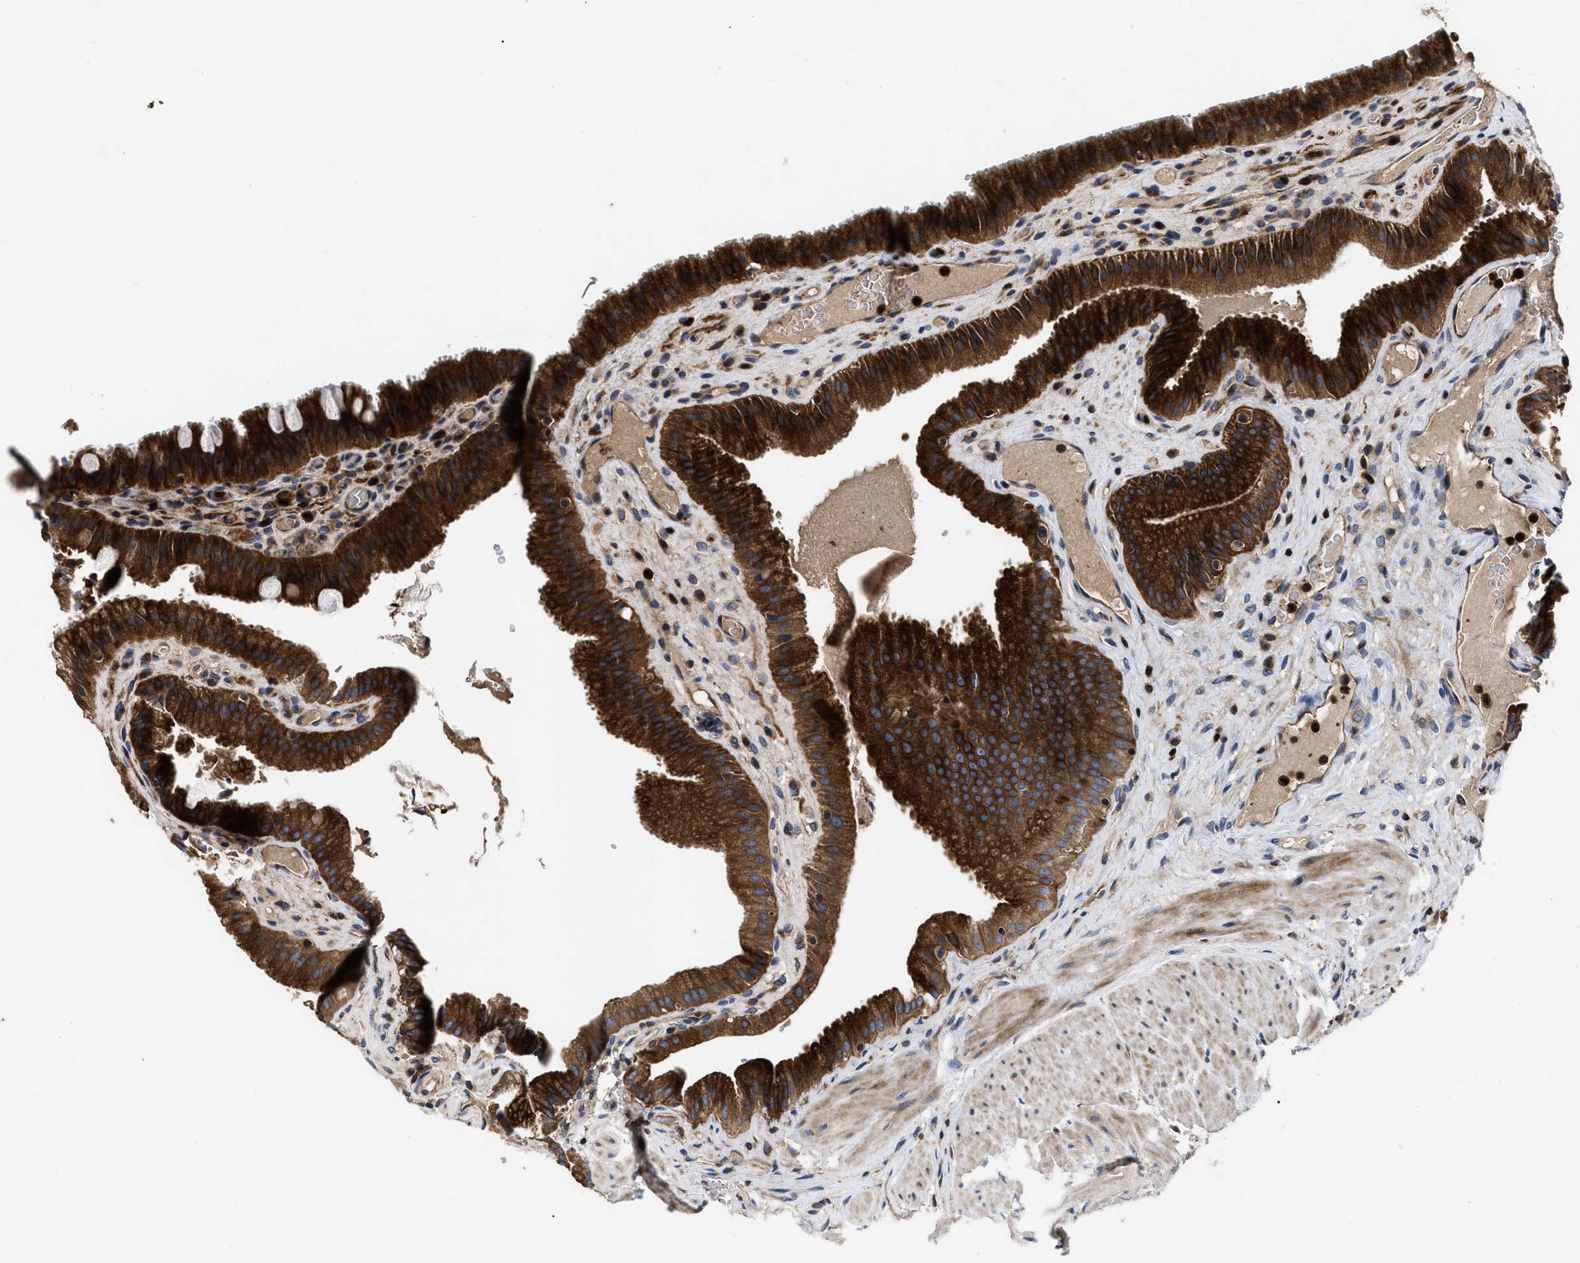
{"staining": {"intensity": "strong", "quantity": ">75%", "location": "cytoplasmic/membranous"}, "tissue": "gallbladder", "cell_type": "Glandular cells", "image_type": "normal", "snomed": [{"axis": "morphology", "description": "Normal tissue, NOS"}, {"axis": "topography", "description": "Gallbladder"}], "caption": "The histopathology image shows staining of benign gallbladder, revealing strong cytoplasmic/membranous protein staining (brown color) within glandular cells.", "gene": "YBEY", "patient": {"sex": "male", "age": 49}}